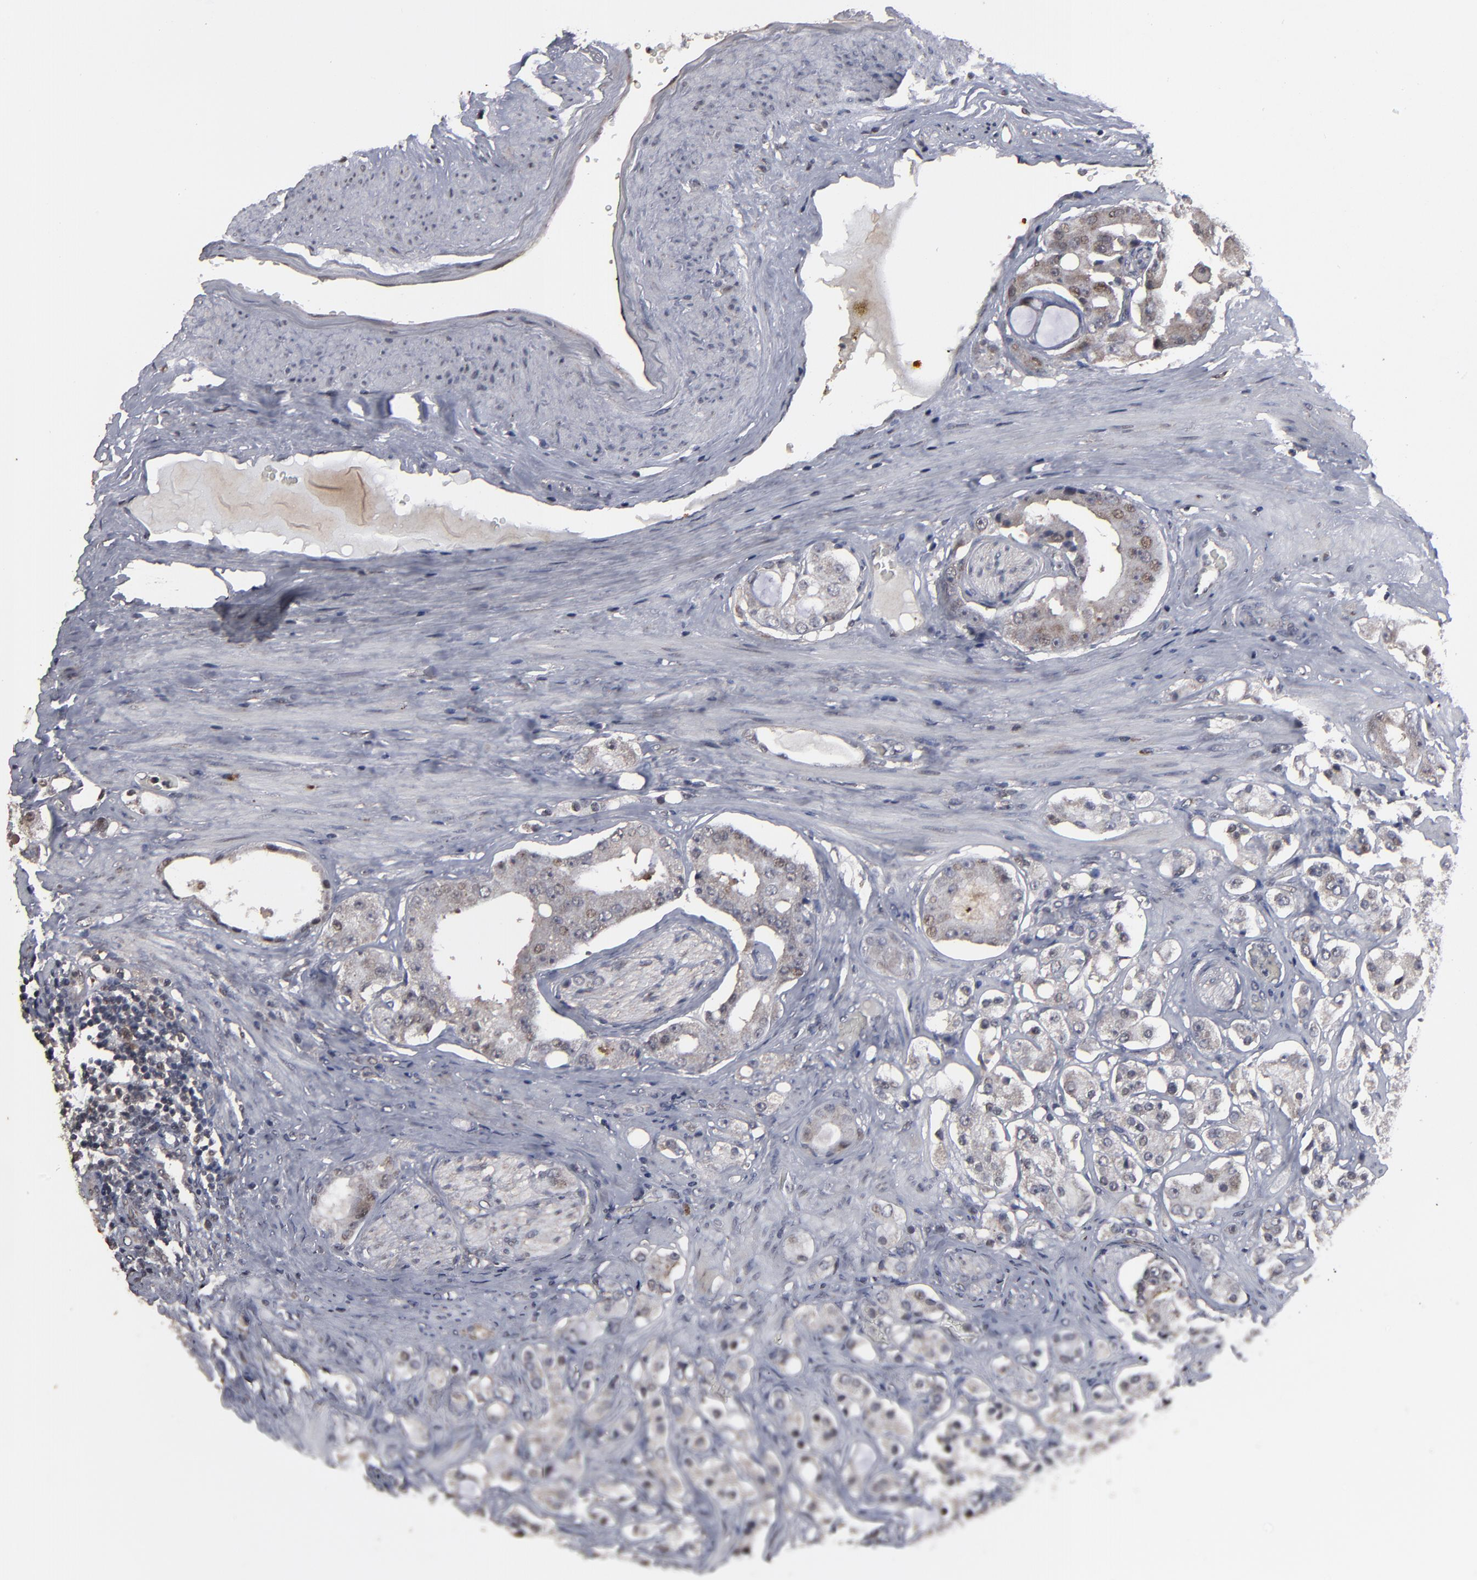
{"staining": {"intensity": "weak", "quantity": ">75%", "location": "cytoplasmic/membranous"}, "tissue": "prostate cancer", "cell_type": "Tumor cells", "image_type": "cancer", "snomed": [{"axis": "morphology", "description": "Adenocarcinoma, High grade"}, {"axis": "topography", "description": "Prostate"}], "caption": "Prostate cancer stained for a protein demonstrates weak cytoplasmic/membranous positivity in tumor cells. Nuclei are stained in blue.", "gene": "SLC22A17", "patient": {"sex": "male", "age": 68}}